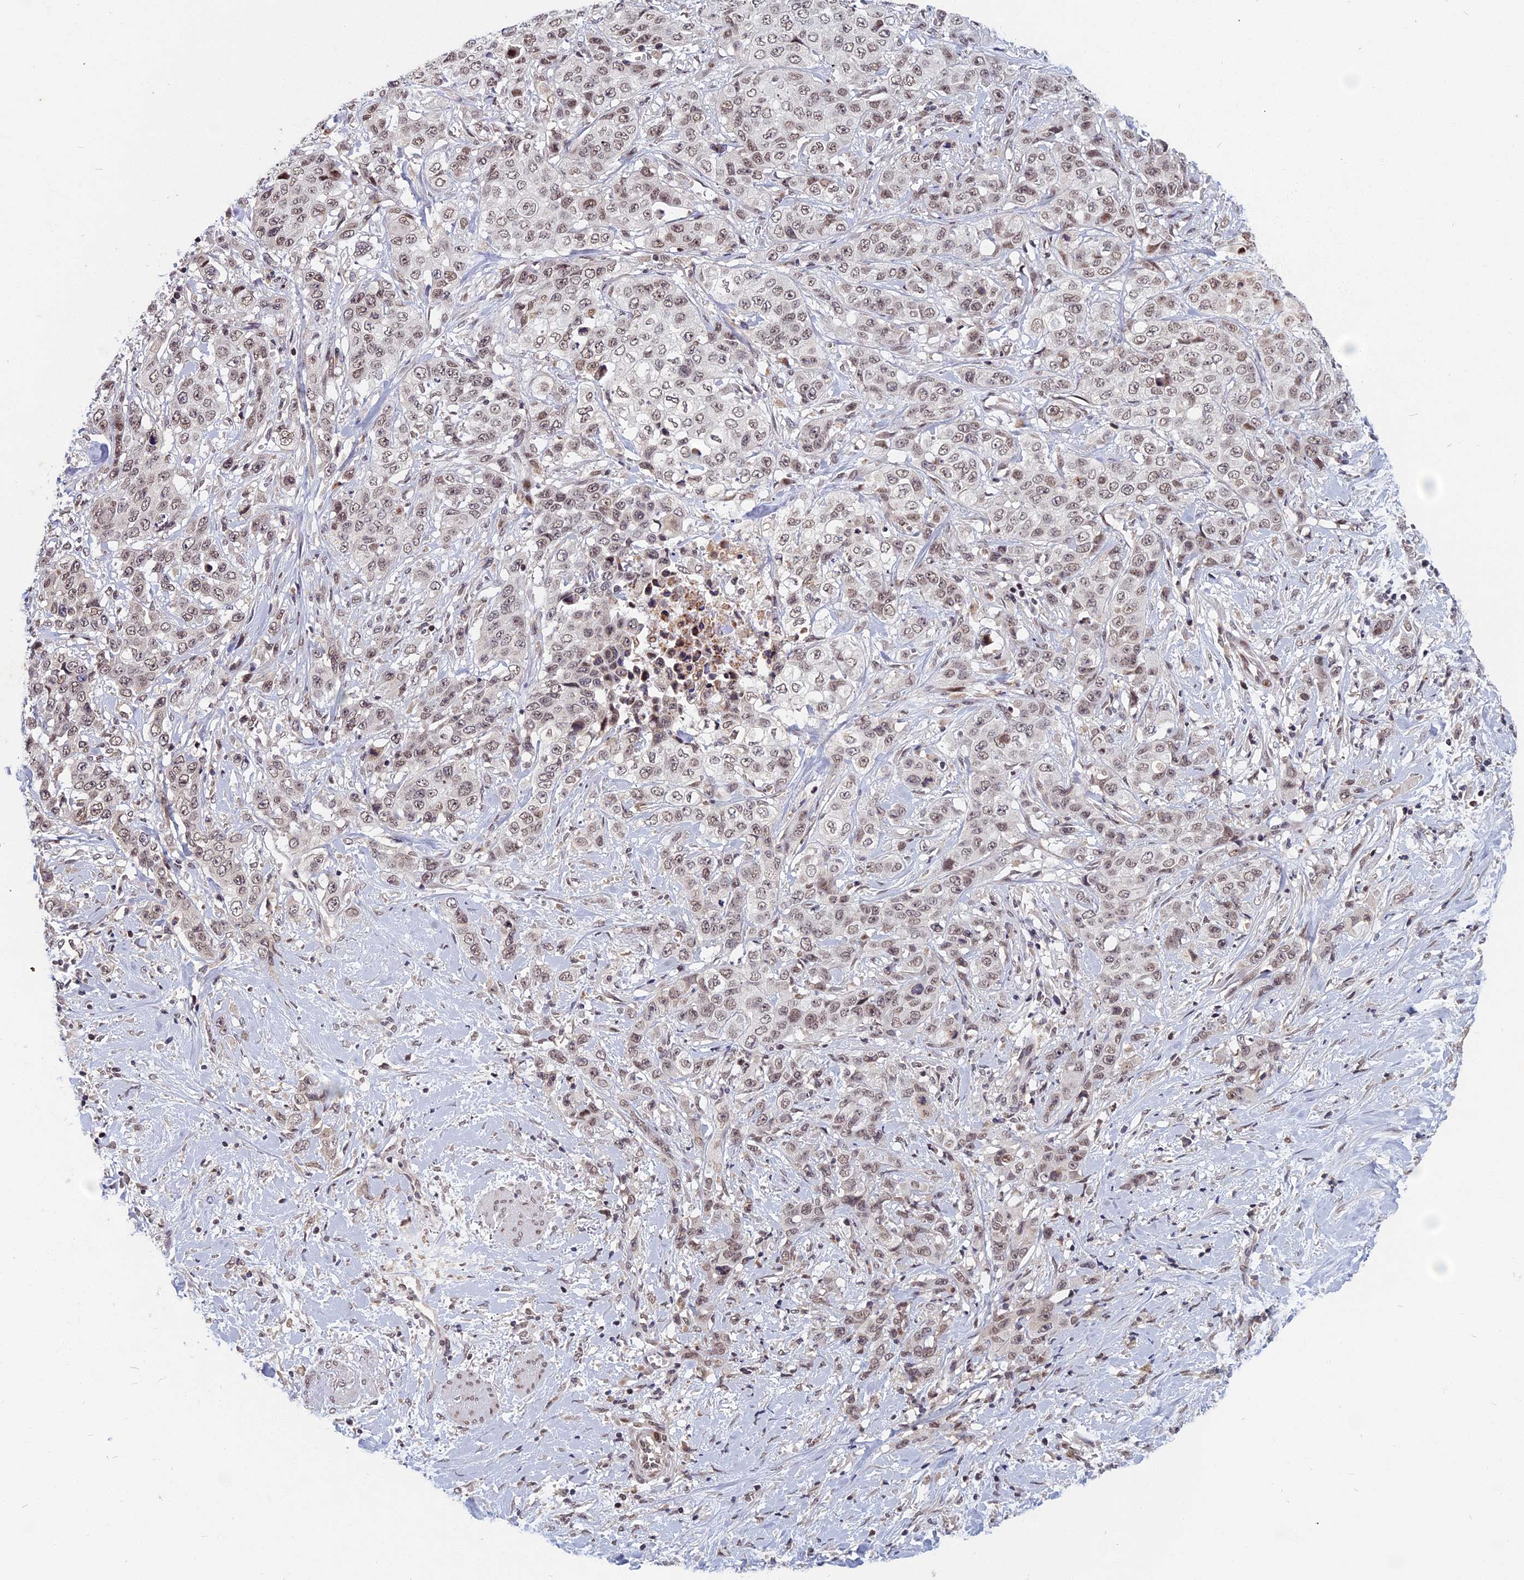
{"staining": {"intensity": "weak", "quantity": ">75%", "location": "nuclear"}, "tissue": "stomach cancer", "cell_type": "Tumor cells", "image_type": "cancer", "snomed": [{"axis": "morphology", "description": "Adenocarcinoma, NOS"}, {"axis": "topography", "description": "Stomach, upper"}], "caption": "Protein expression by immunohistochemistry demonstrates weak nuclear staining in about >75% of tumor cells in adenocarcinoma (stomach).", "gene": "CDC7", "patient": {"sex": "male", "age": 62}}